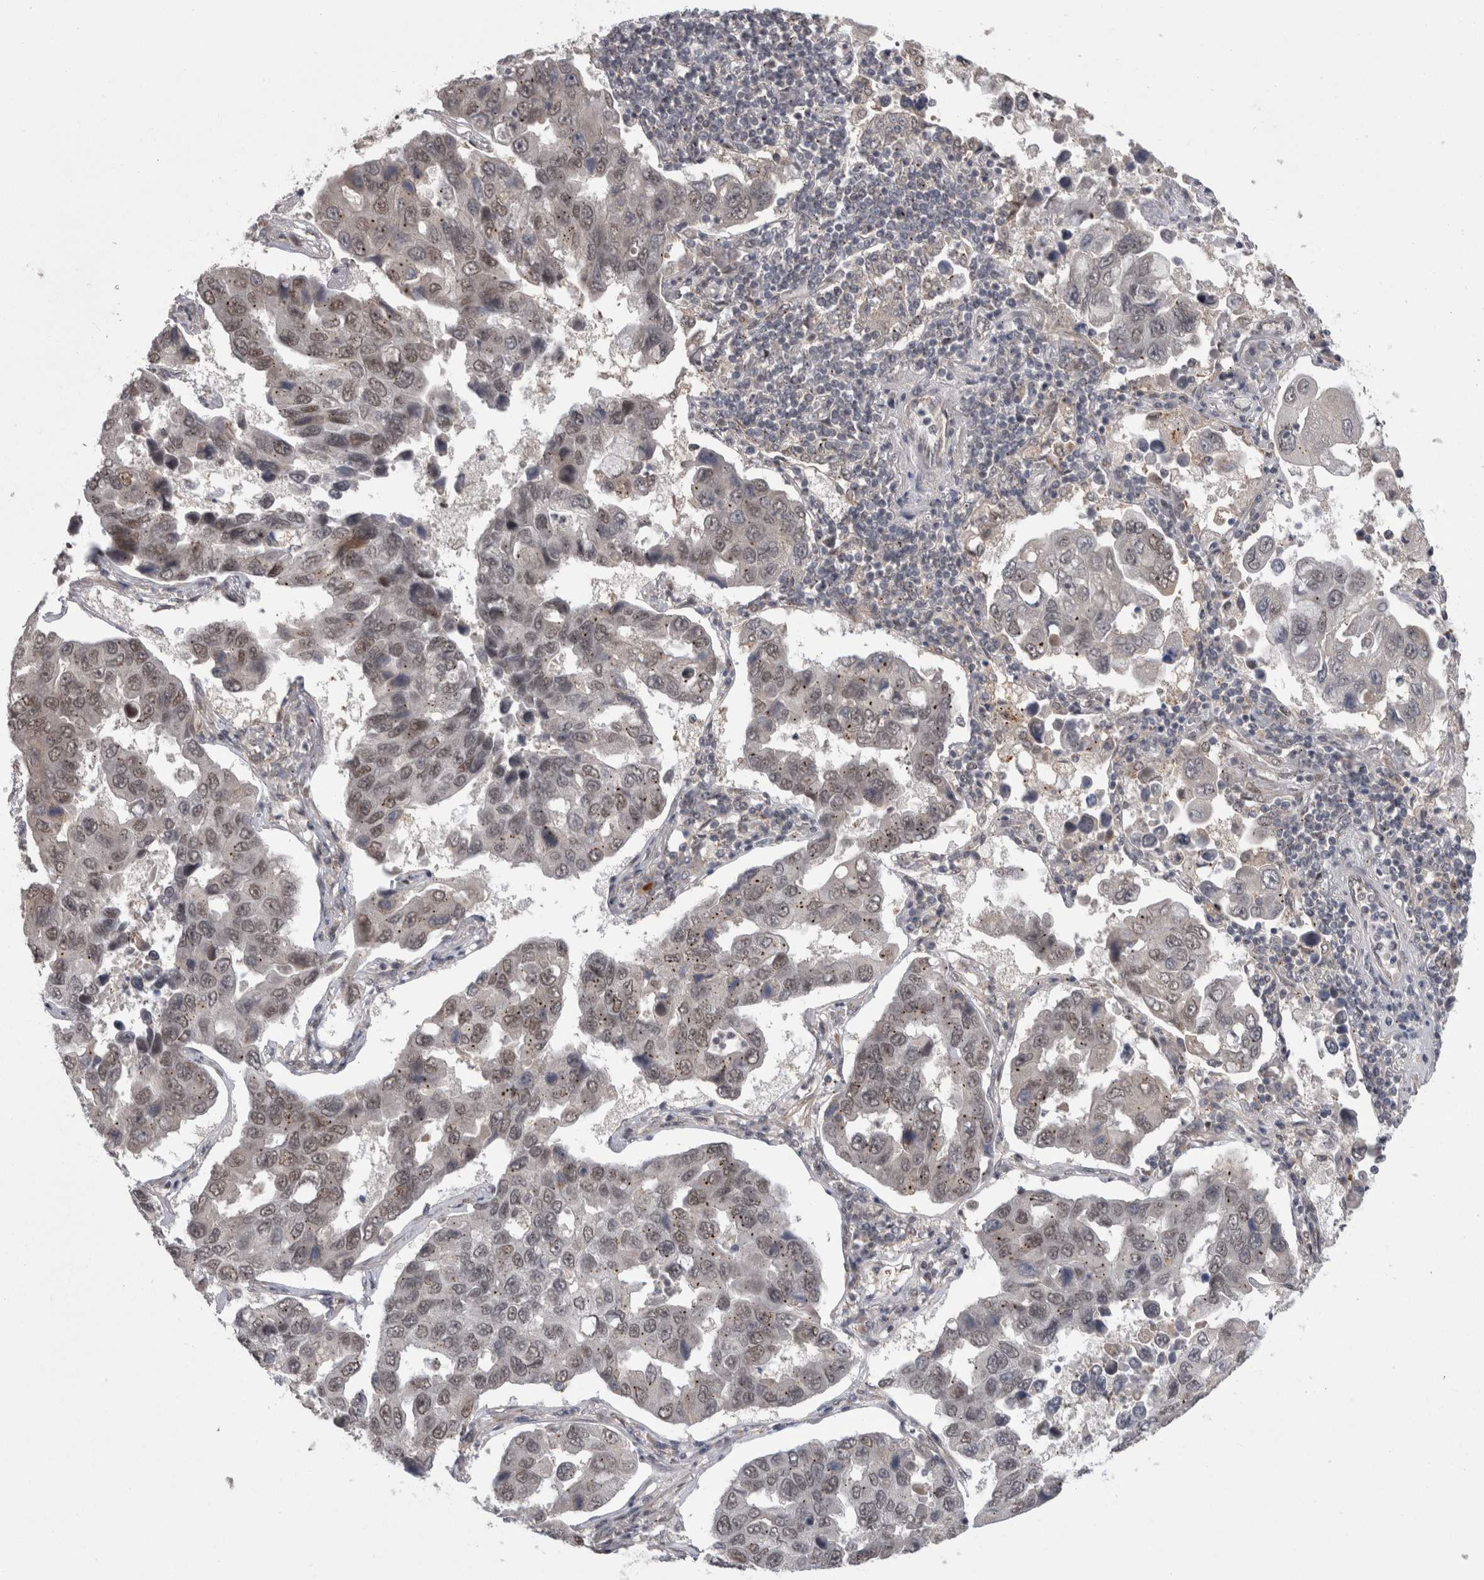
{"staining": {"intensity": "moderate", "quantity": "25%-75%", "location": "nuclear"}, "tissue": "lung cancer", "cell_type": "Tumor cells", "image_type": "cancer", "snomed": [{"axis": "morphology", "description": "Adenocarcinoma, NOS"}, {"axis": "topography", "description": "Lung"}], "caption": "Protein positivity by immunohistochemistry shows moderate nuclear staining in approximately 25%-75% of tumor cells in lung adenocarcinoma.", "gene": "MTBP", "patient": {"sex": "male", "age": 64}}